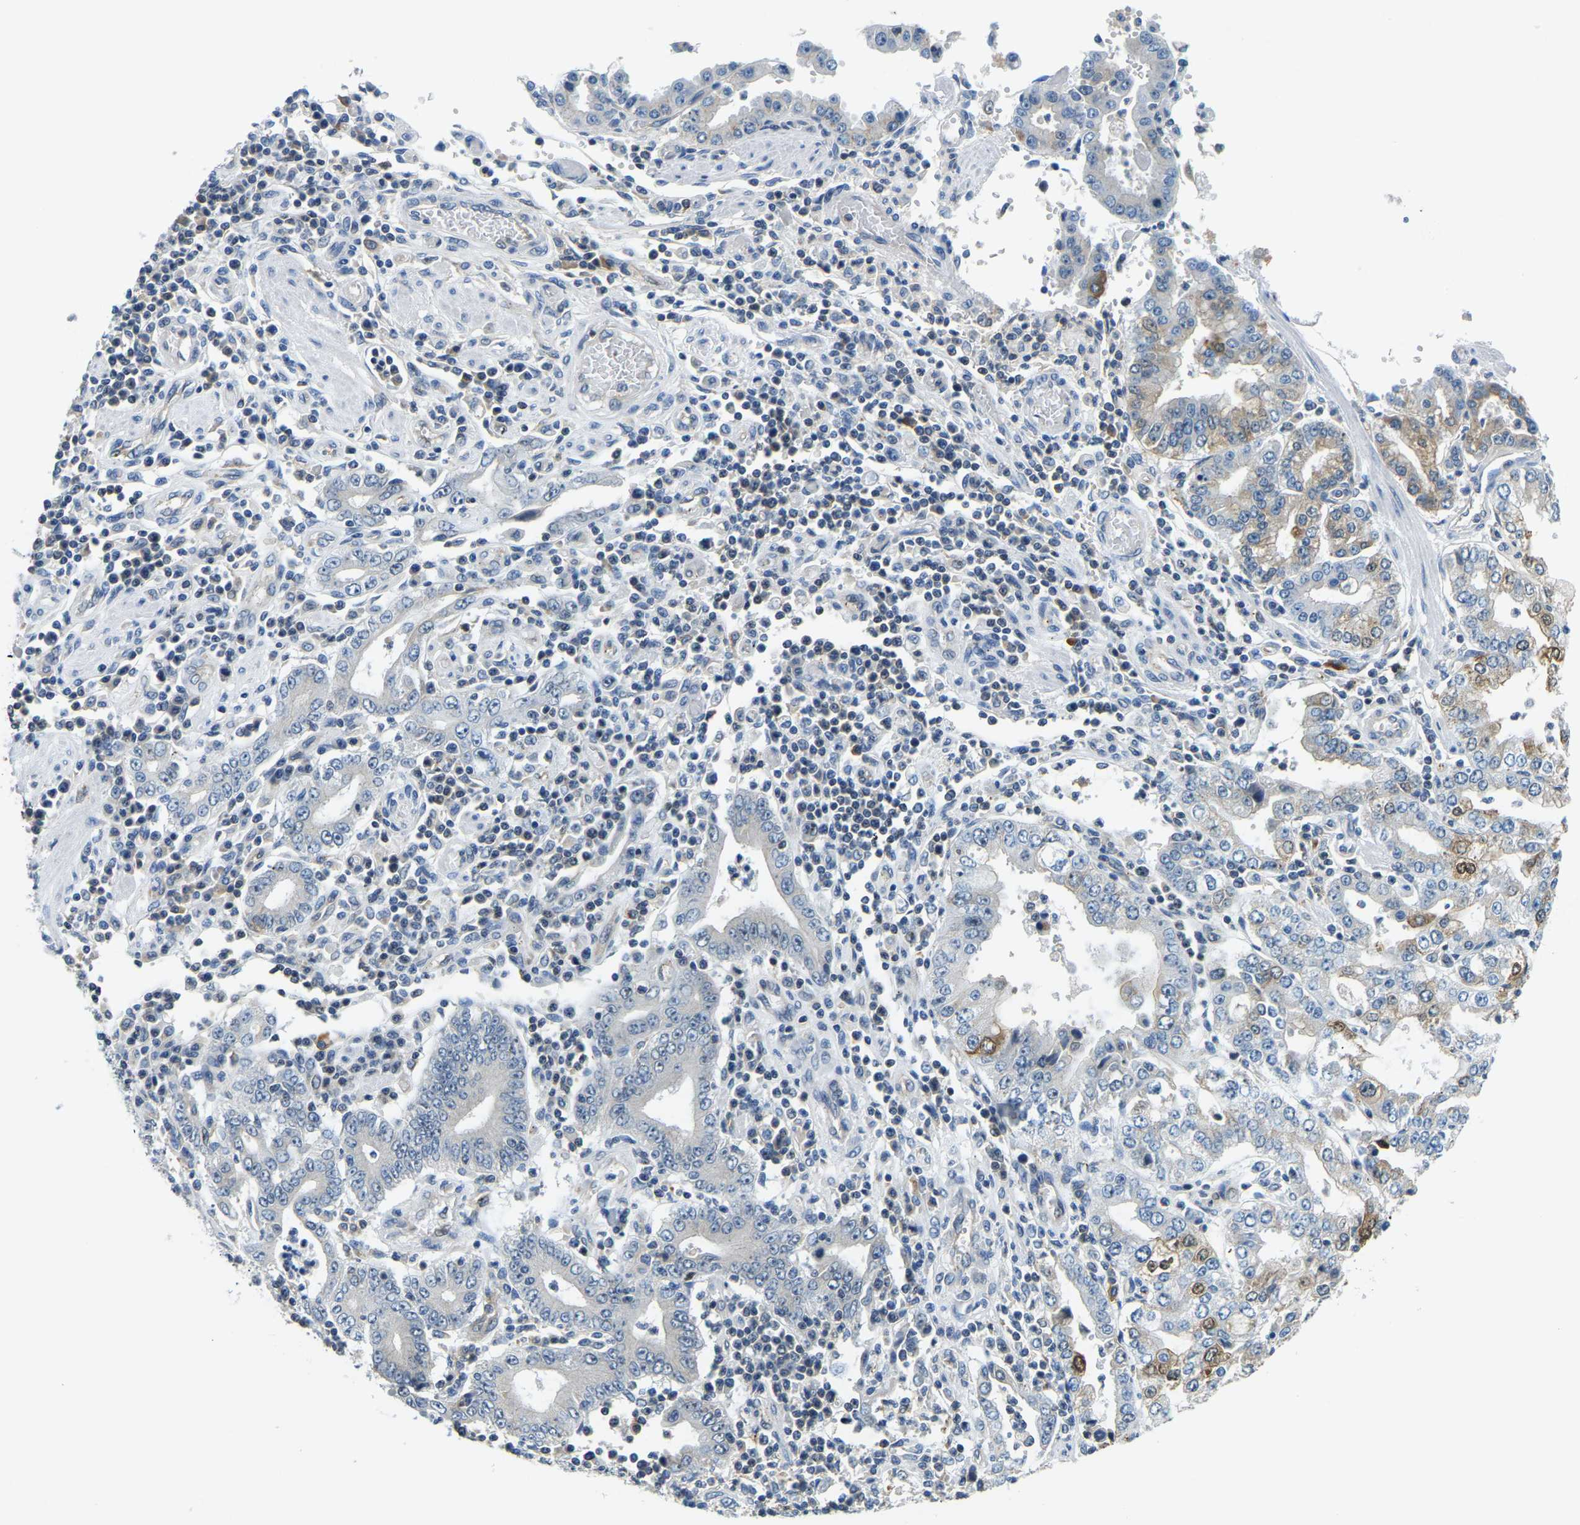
{"staining": {"intensity": "moderate", "quantity": "<25%", "location": "cytoplasmic/membranous"}, "tissue": "stomach cancer", "cell_type": "Tumor cells", "image_type": "cancer", "snomed": [{"axis": "morphology", "description": "Adenocarcinoma, NOS"}, {"axis": "topography", "description": "Stomach"}], "caption": "Human stomach adenocarcinoma stained with a brown dye shows moderate cytoplasmic/membranous positive expression in about <25% of tumor cells.", "gene": "RRP1", "patient": {"sex": "male", "age": 76}}